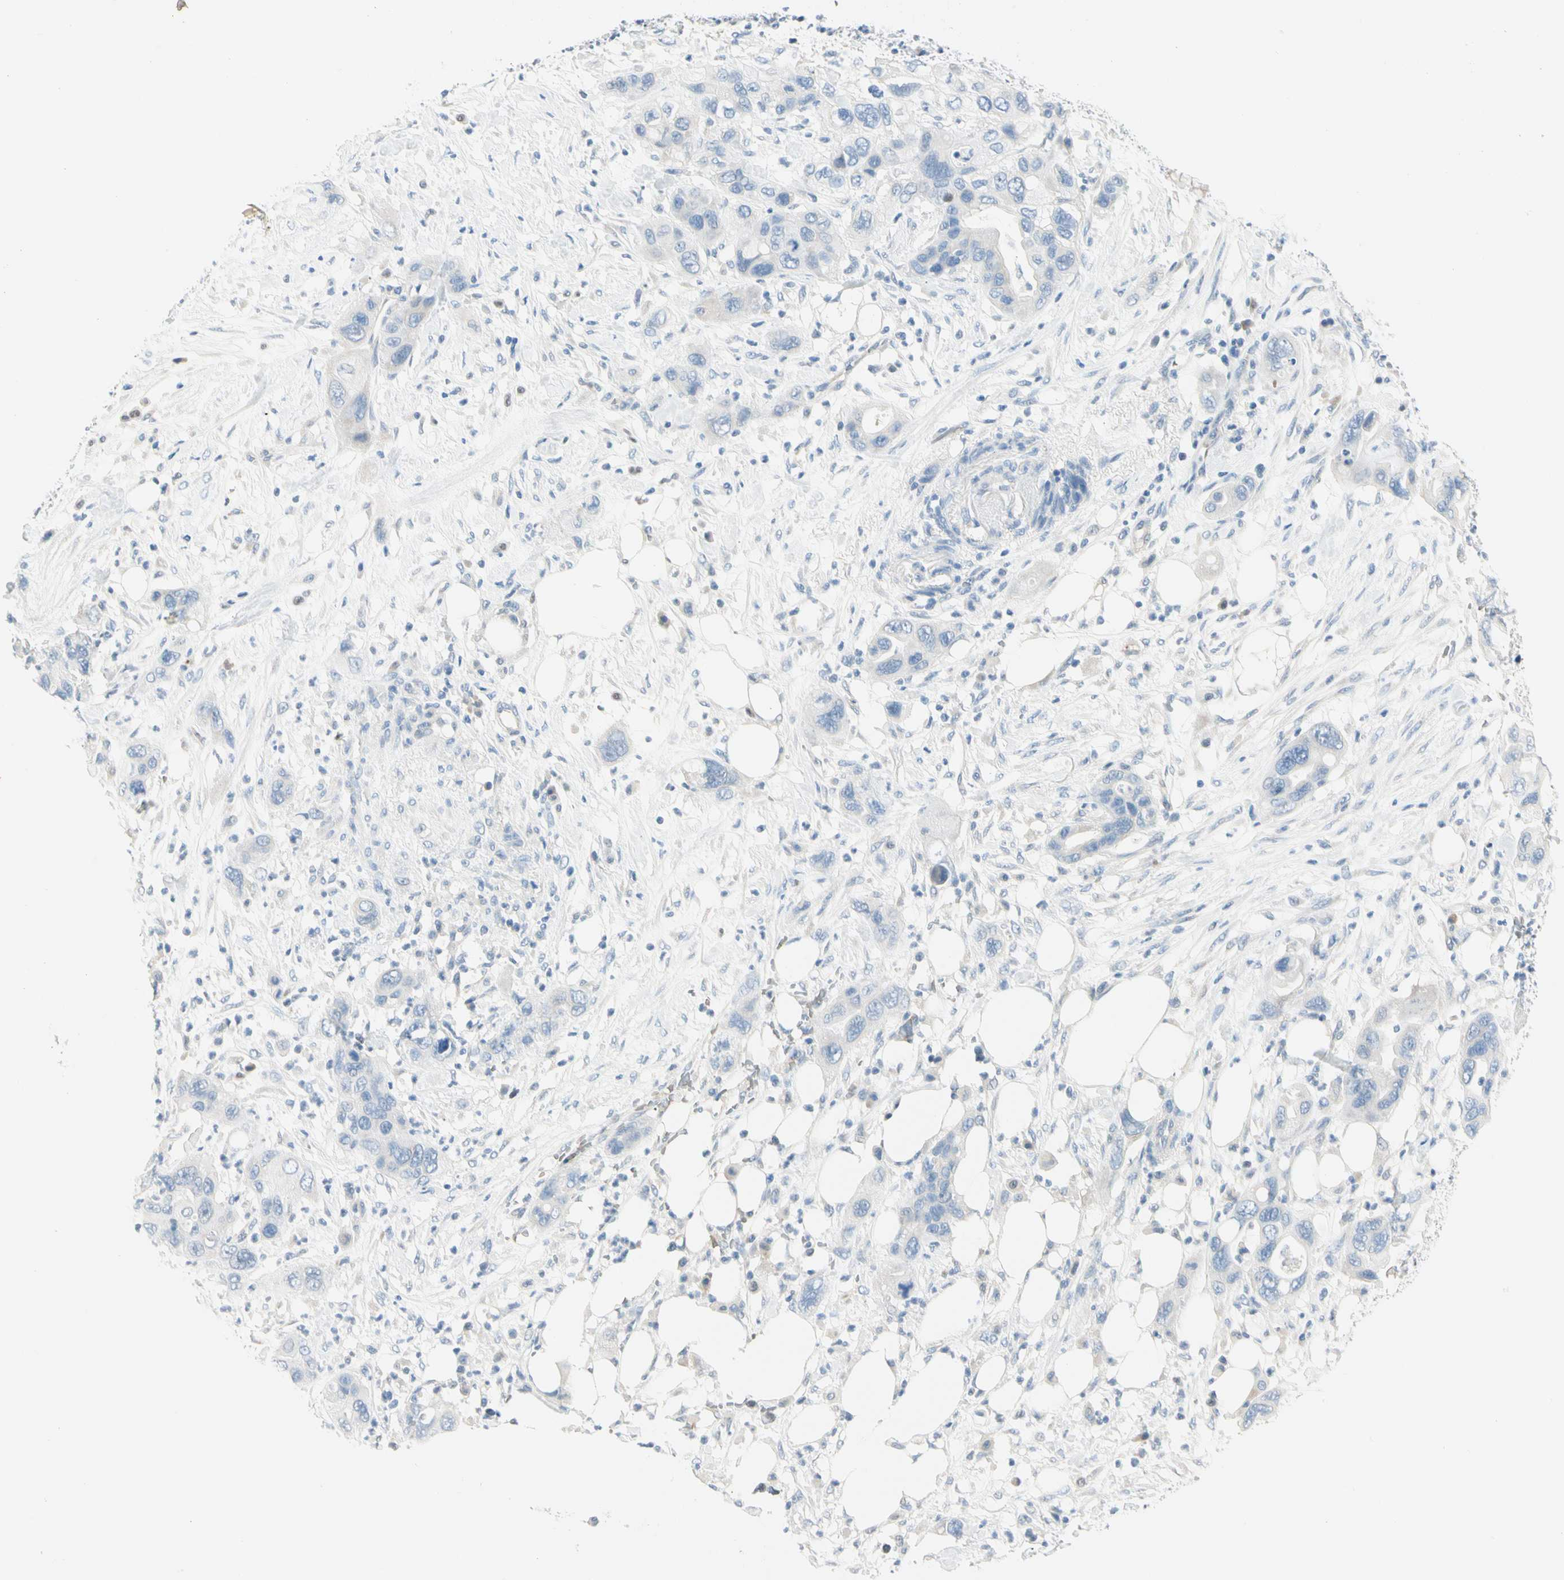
{"staining": {"intensity": "negative", "quantity": "none", "location": "none"}, "tissue": "pancreatic cancer", "cell_type": "Tumor cells", "image_type": "cancer", "snomed": [{"axis": "morphology", "description": "Adenocarcinoma, NOS"}, {"axis": "topography", "description": "Pancreas"}], "caption": "A photomicrograph of human pancreatic cancer (adenocarcinoma) is negative for staining in tumor cells.", "gene": "CA1", "patient": {"sex": "female", "age": 71}}